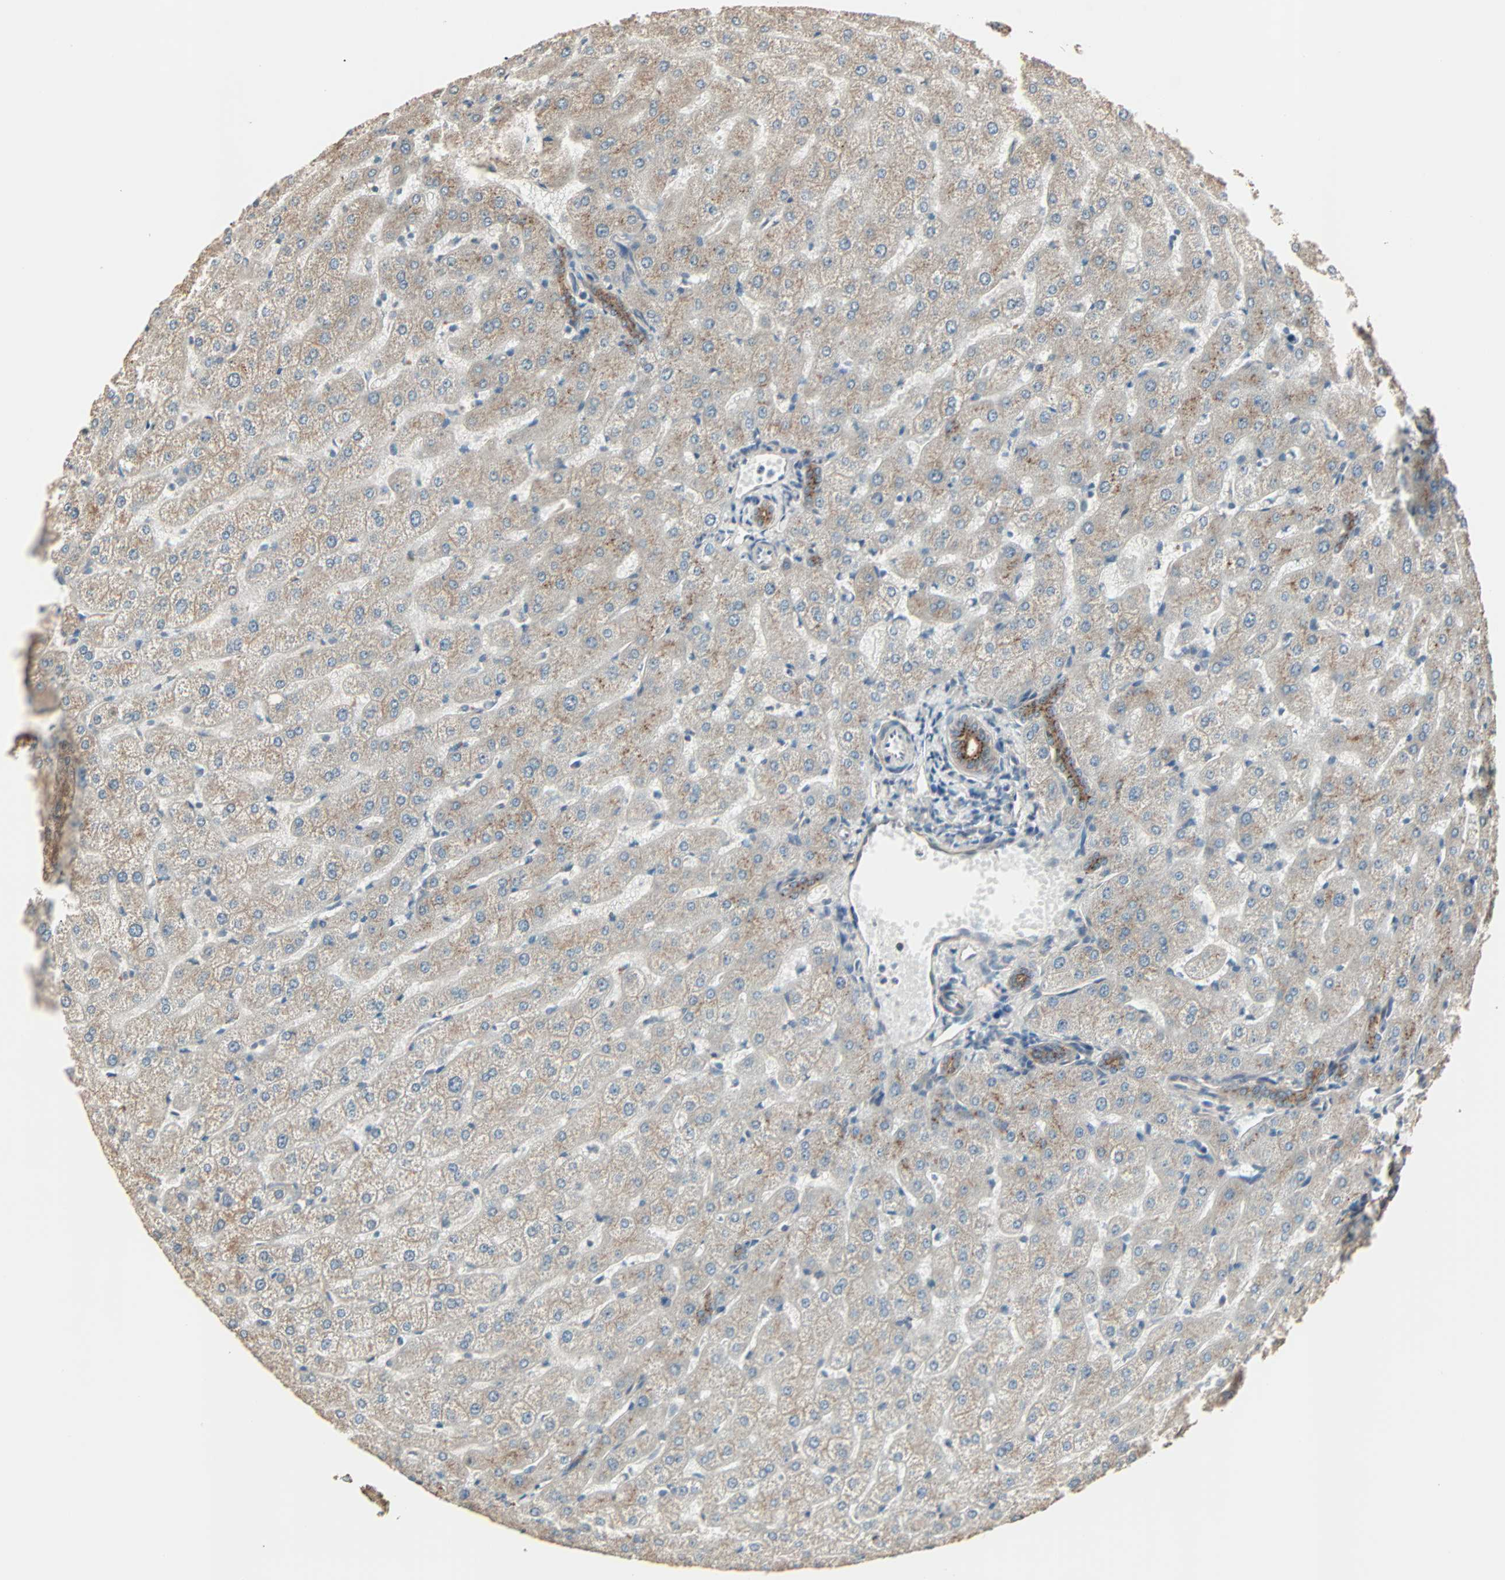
{"staining": {"intensity": "moderate", "quantity": ">75%", "location": "cytoplasmic/membranous"}, "tissue": "liver", "cell_type": "Cholangiocytes", "image_type": "normal", "snomed": [{"axis": "morphology", "description": "Normal tissue, NOS"}, {"axis": "morphology", "description": "Fibrosis, NOS"}, {"axis": "topography", "description": "Liver"}], "caption": "This image shows benign liver stained with IHC to label a protein in brown. The cytoplasmic/membranous of cholangiocytes show moderate positivity for the protein. Nuclei are counter-stained blue.", "gene": "GALNT3", "patient": {"sex": "female", "age": 29}}